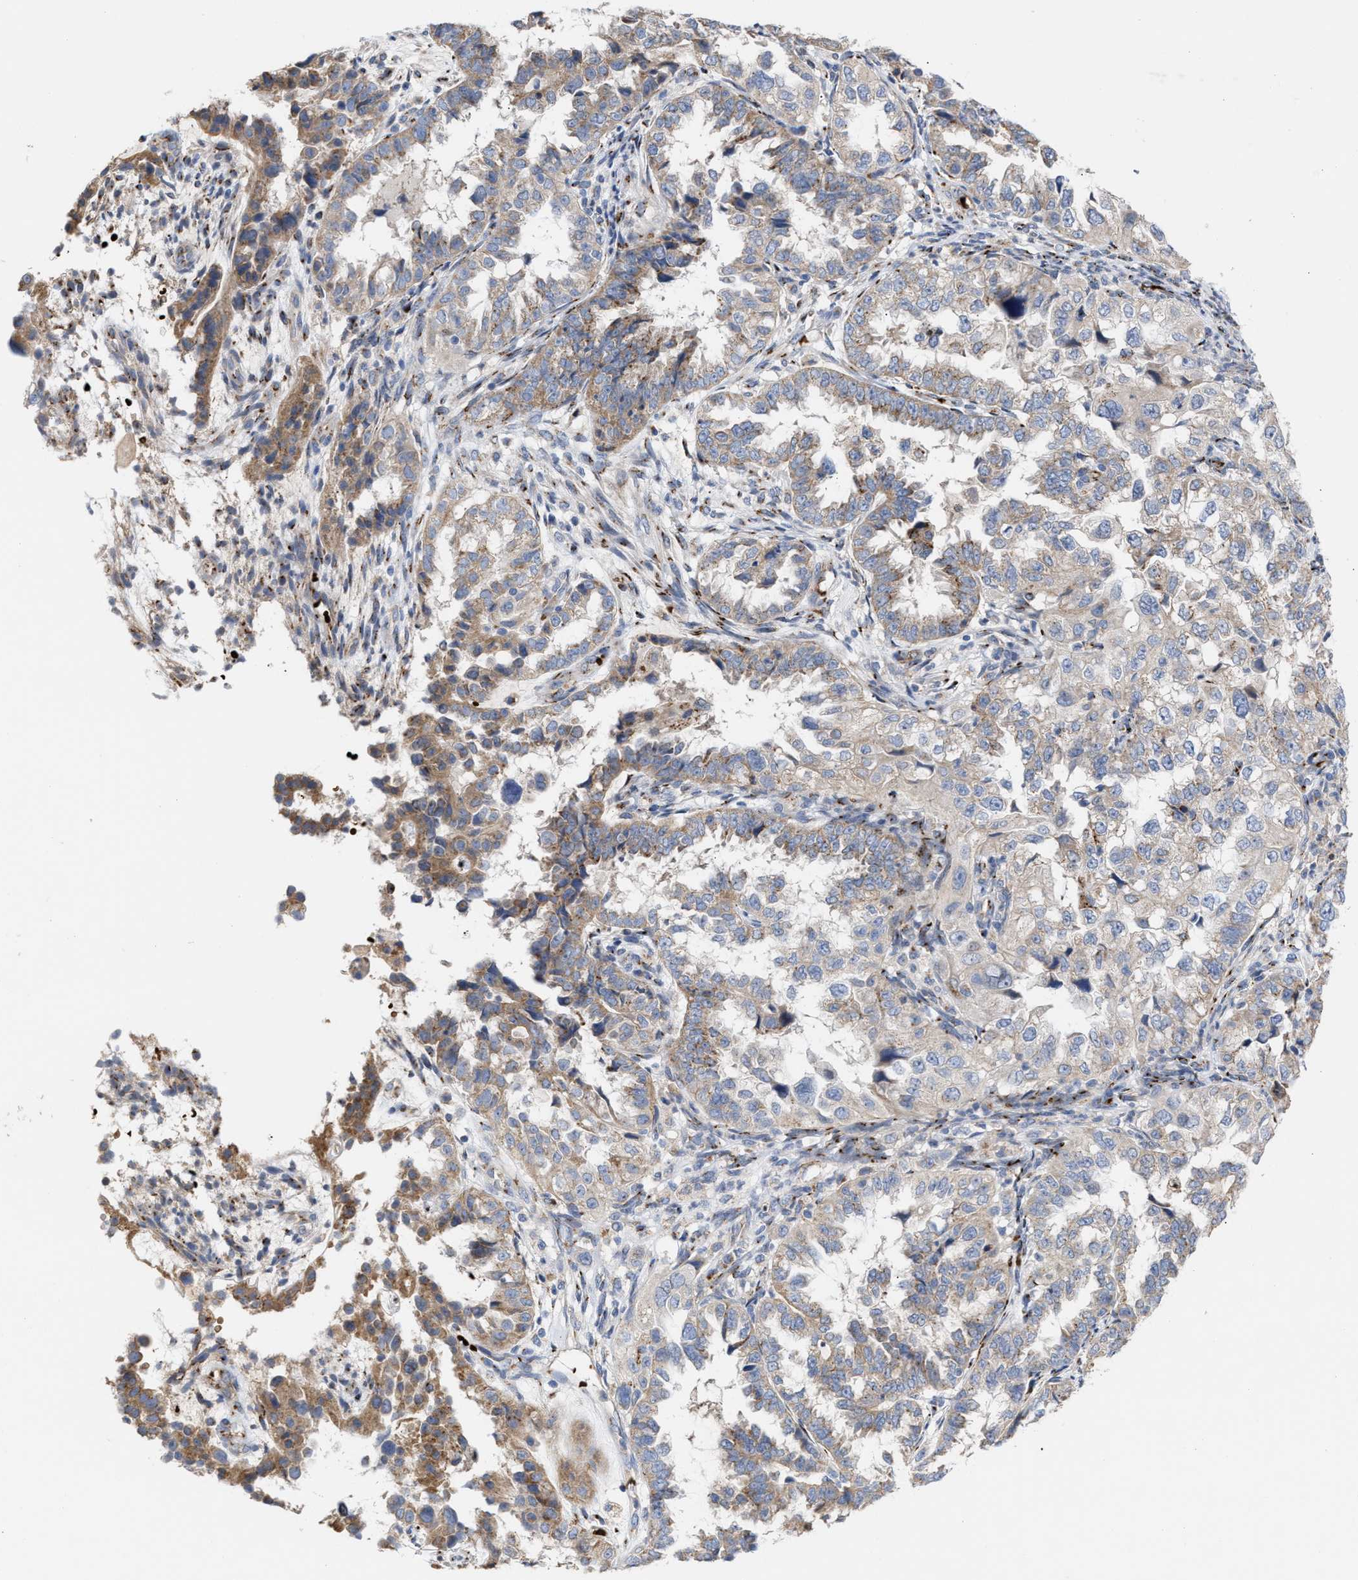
{"staining": {"intensity": "moderate", "quantity": "25%-75%", "location": "cytoplasmic/membranous"}, "tissue": "endometrial cancer", "cell_type": "Tumor cells", "image_type": "cancer", "snomed": [{"axis": "morphology", "description": "Adenocarcinoma, NOS"}, {"axis": "topography", "description": "Endometrium"}], "caption": "Immunohistochemistry of human adenocarcinoma (endometrial) demonstrates medium levels of moderate cytoplasmic/membranous expression in approximately 25%-75% of tumor cells.", "gene": "CCL2", "patient": {"sex": "female", "age": 85}}